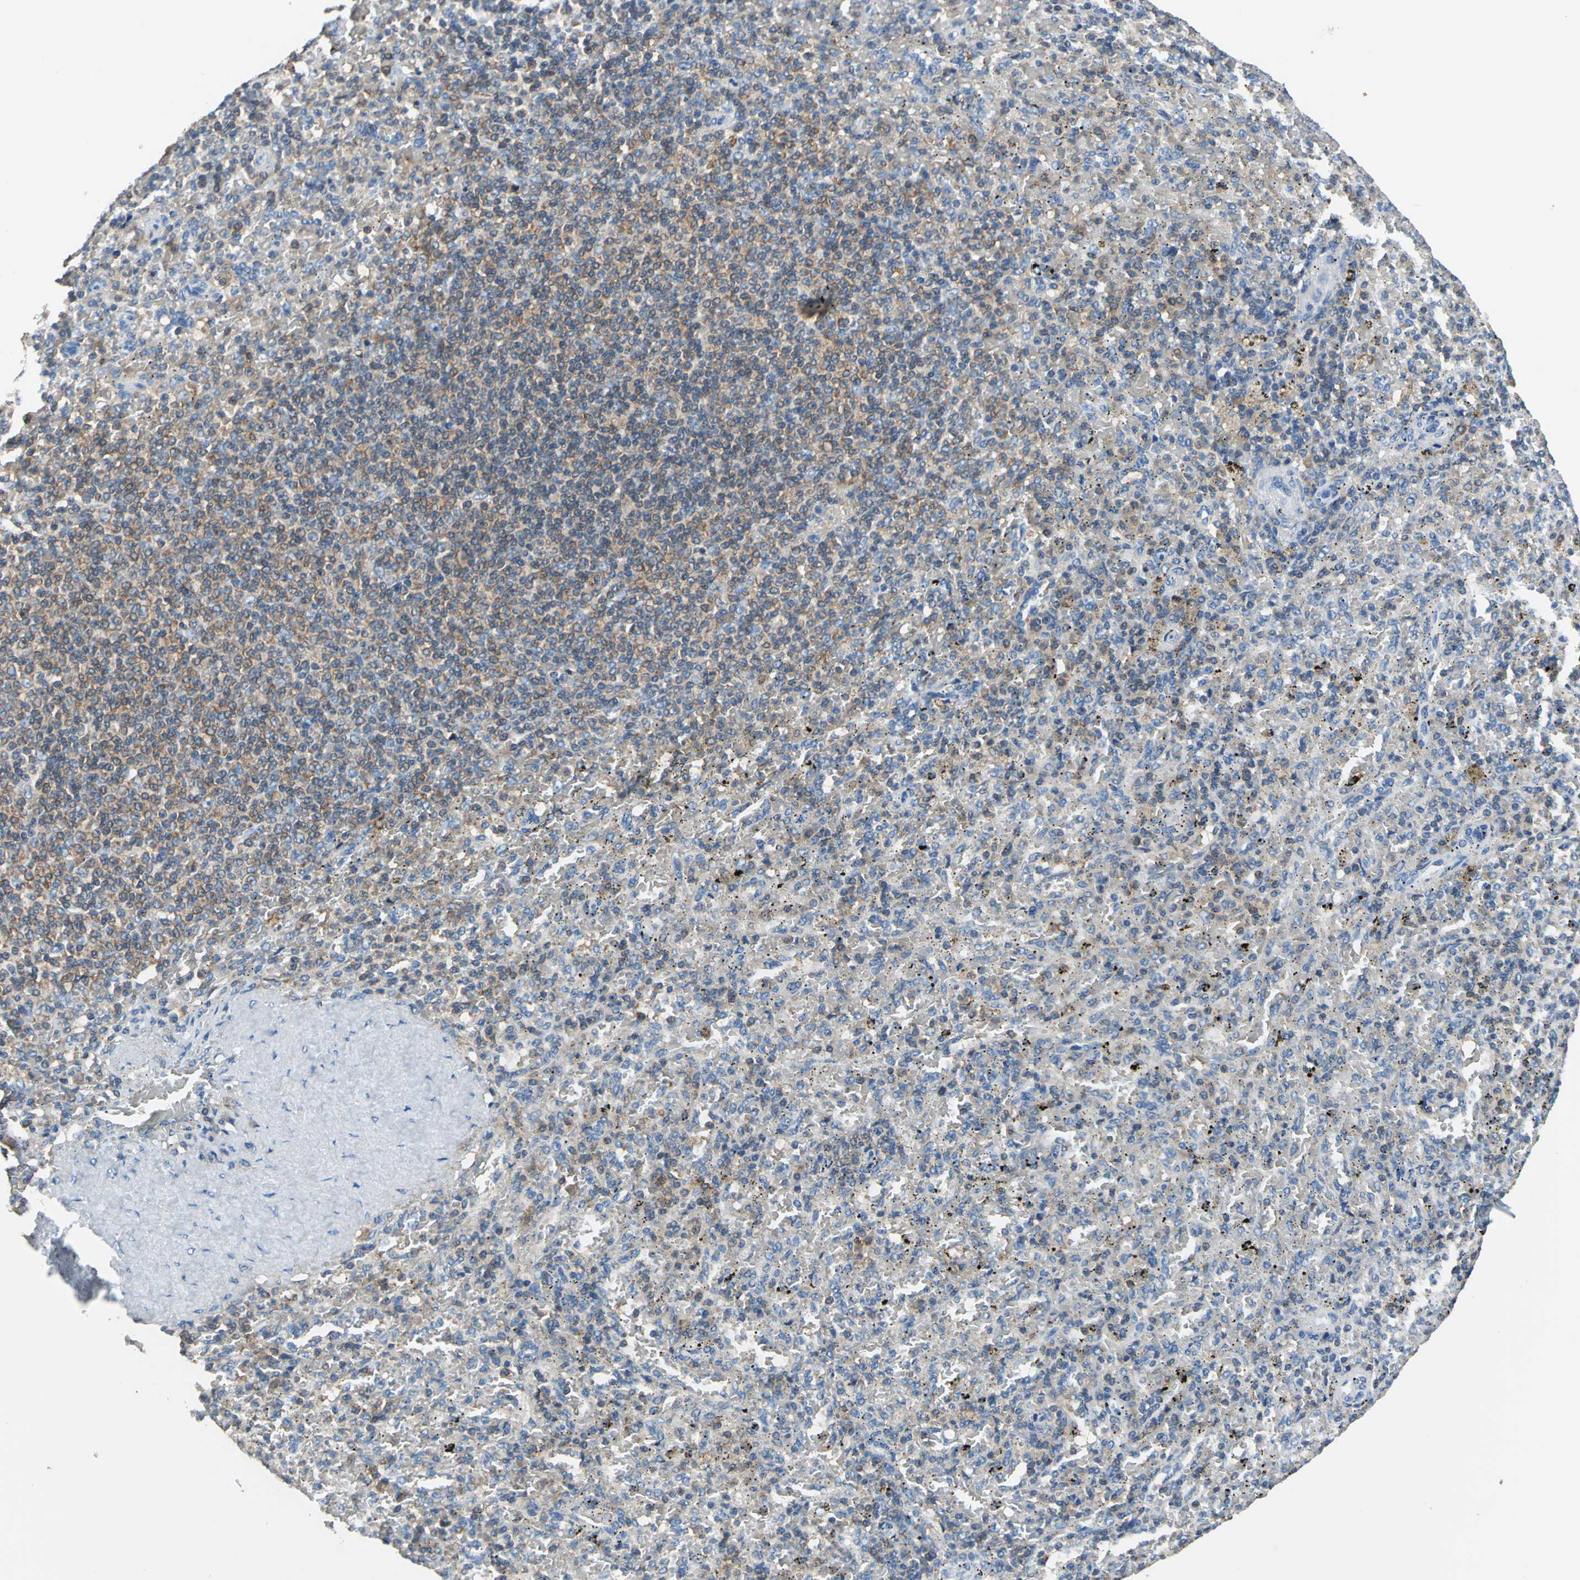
{"staining": {"intensity": "weak", "quantity": "<25%", "location": "cytoplasmic/membranous"}, "tissue": "spleen", "cell_type": "Cells in red pulp", "image_type": "normal", "snomed": [{"axis": "morphology", "description": "Normal tissue, NOS"}, {"axis": "topography", "description": "Spleen"}], "caption": "Immunohistochemical staining of unremarkable spleen demonstrates no significant positivity in cells in red pulp.", "gene": "PRKCA", "patient": {"sex": "female", "age": 43}}